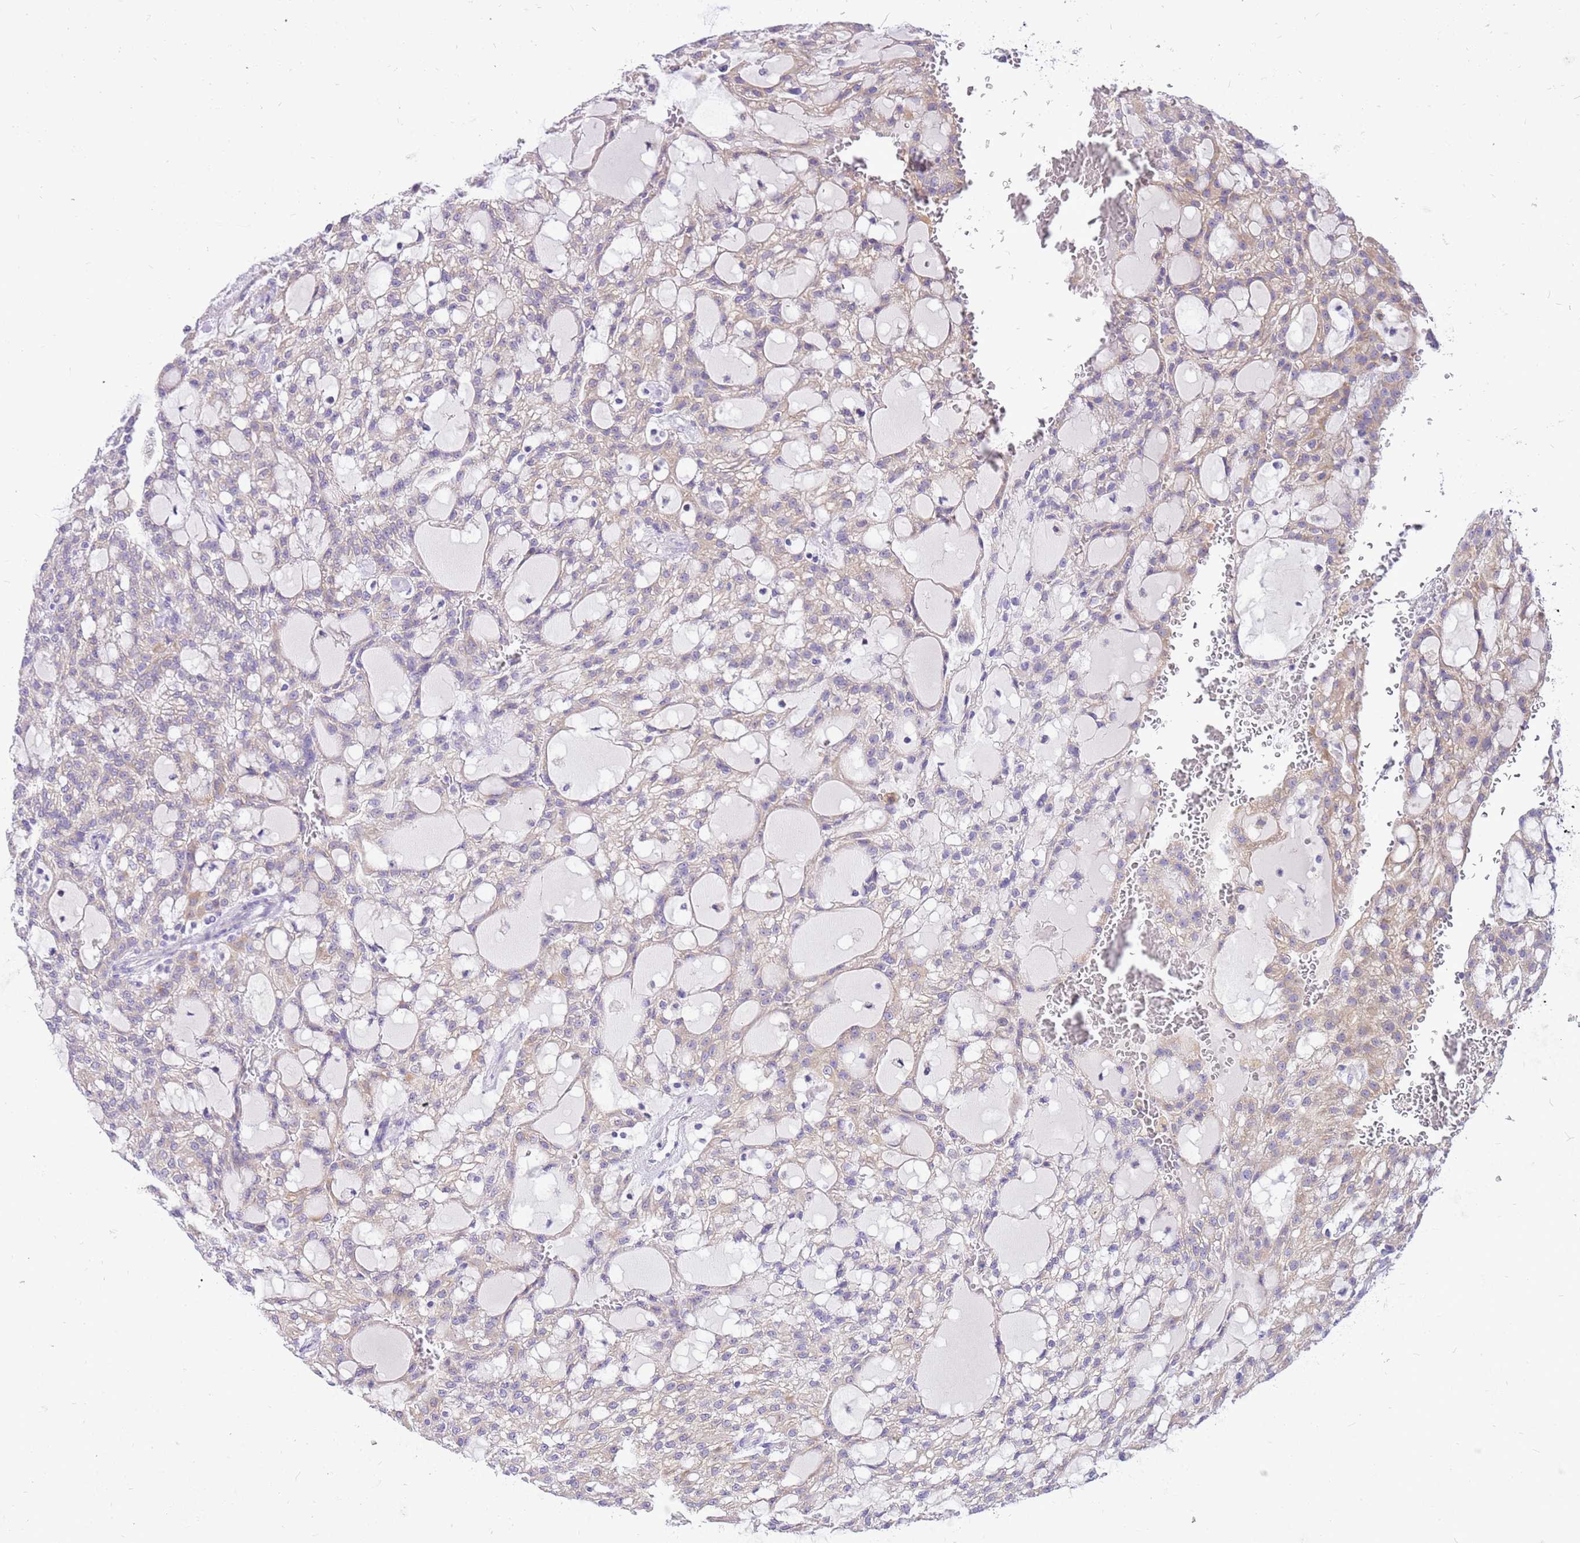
{"staining": {"intensity": "weak", "quantity": "<25%", "location": "cytoplasmic/membranous"}, "tissue": "renal cancer", "cell_type": "Tumor cells", "image_type": "cancer", "snomed": [{"axis": "morphology", "description": "Adenocarcinoma, NOS"}, {"axis": "topography", "description": "Kidney"}], "caption": "Photomicrograph shows no significant protein expression in tumor cells of renal adenocarcinoma. Nuclei are stained in blue.", "gene": "GLCE", "patient": {"sex": "male", "age": 63}}